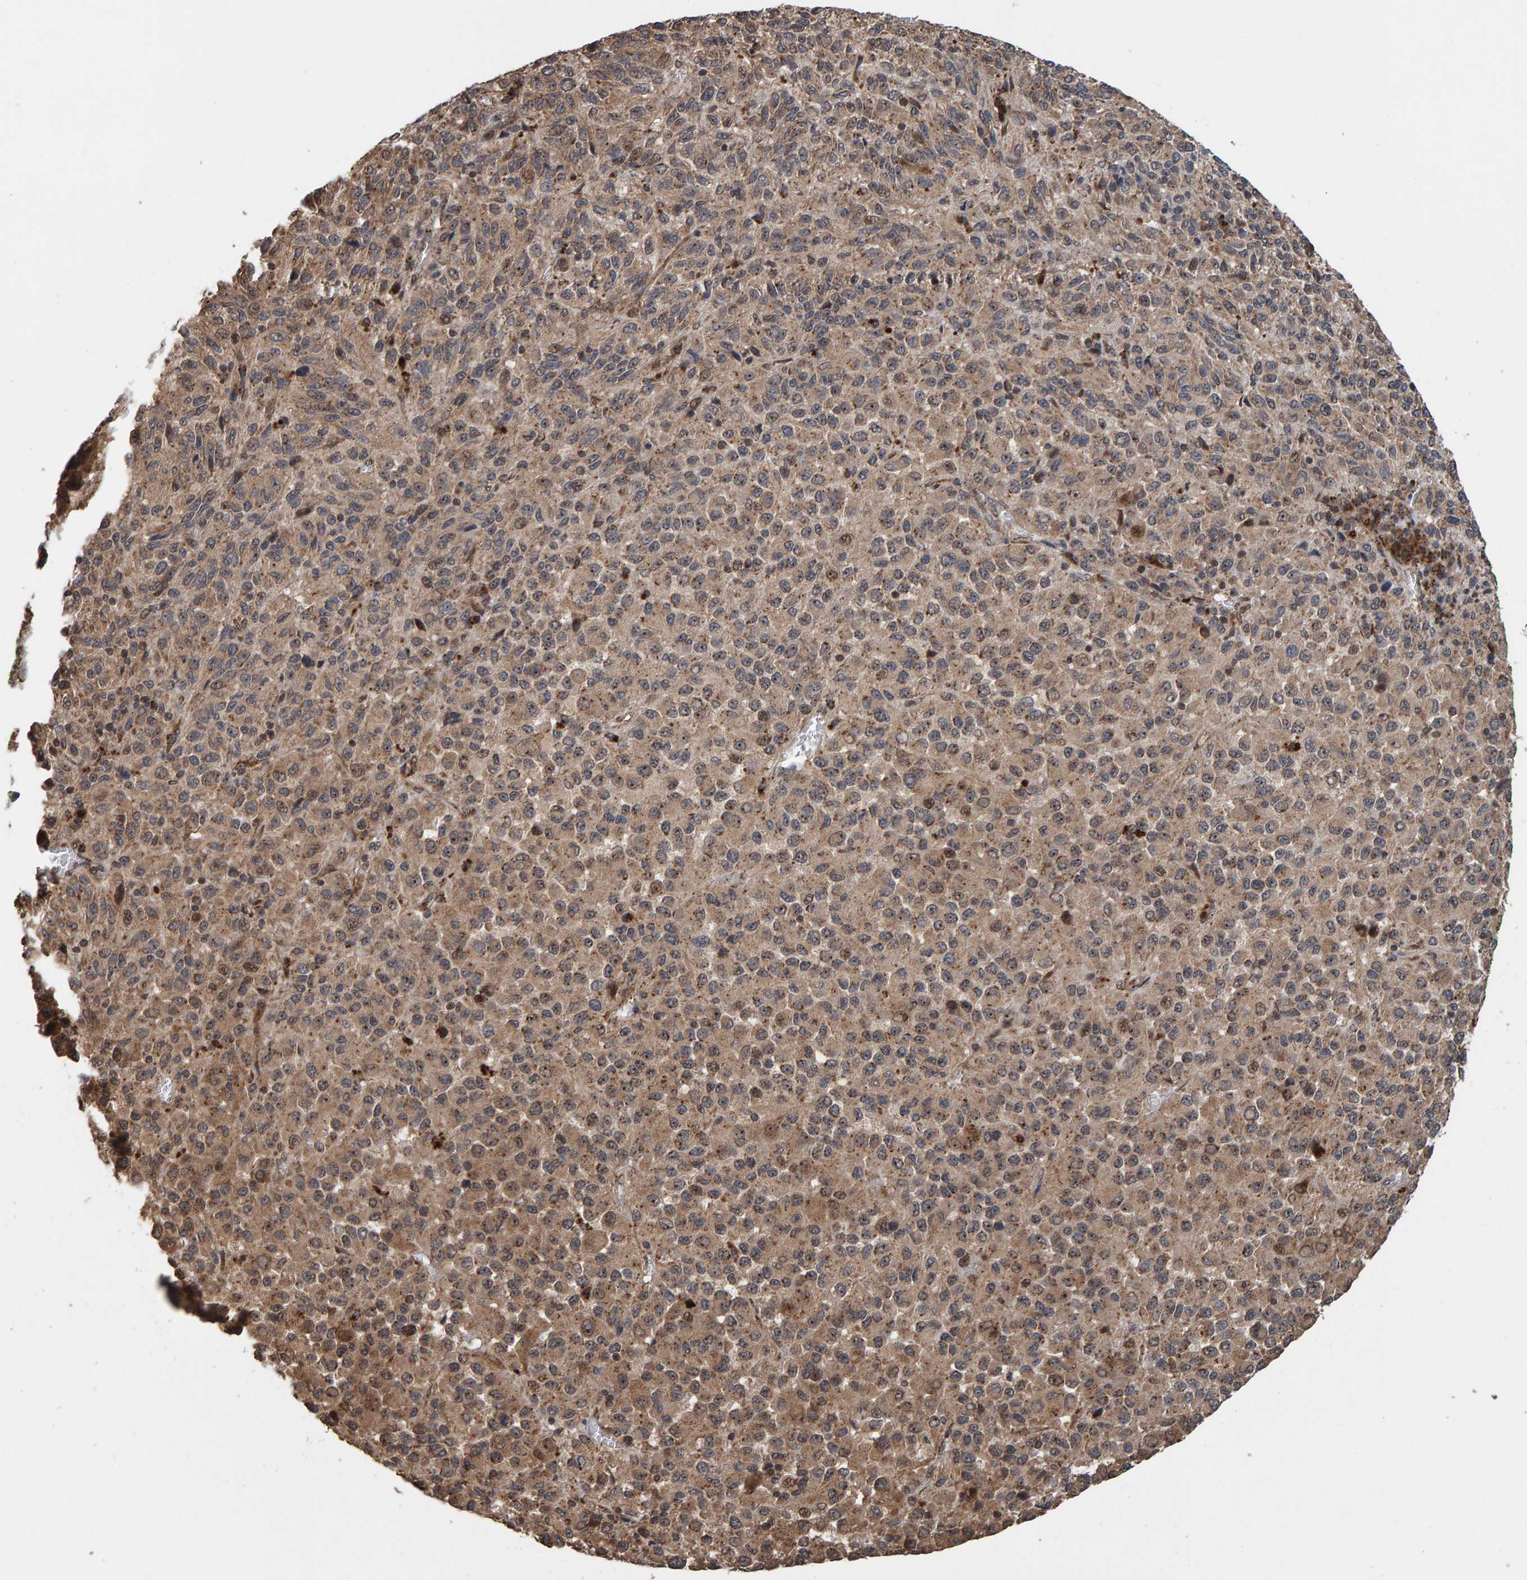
{"staining": {"intensity": "weak", "quantity": "25%-75%", "location": "cytoplasmic/membranous,nuclear"}, "tissue": "melanoma", "cell_type": "Tumor cells", "image_type": "cancer", "snomed": [{"axis": "morphology", "description": "Malignant melanoma, Metastatic site"}, {"axis": "topography", "description": "Lung"}], "caption": "Malignant melanoma (metastatic site) stained with DAB immunohistochemistry (IHC) exhibits low levels of weak cytoplasmic/membranous and nuclear positivity in about 25%-75% of tumor cells.", "gene": "CCDC25", "patient": {"sex": "male", "age": 64}}